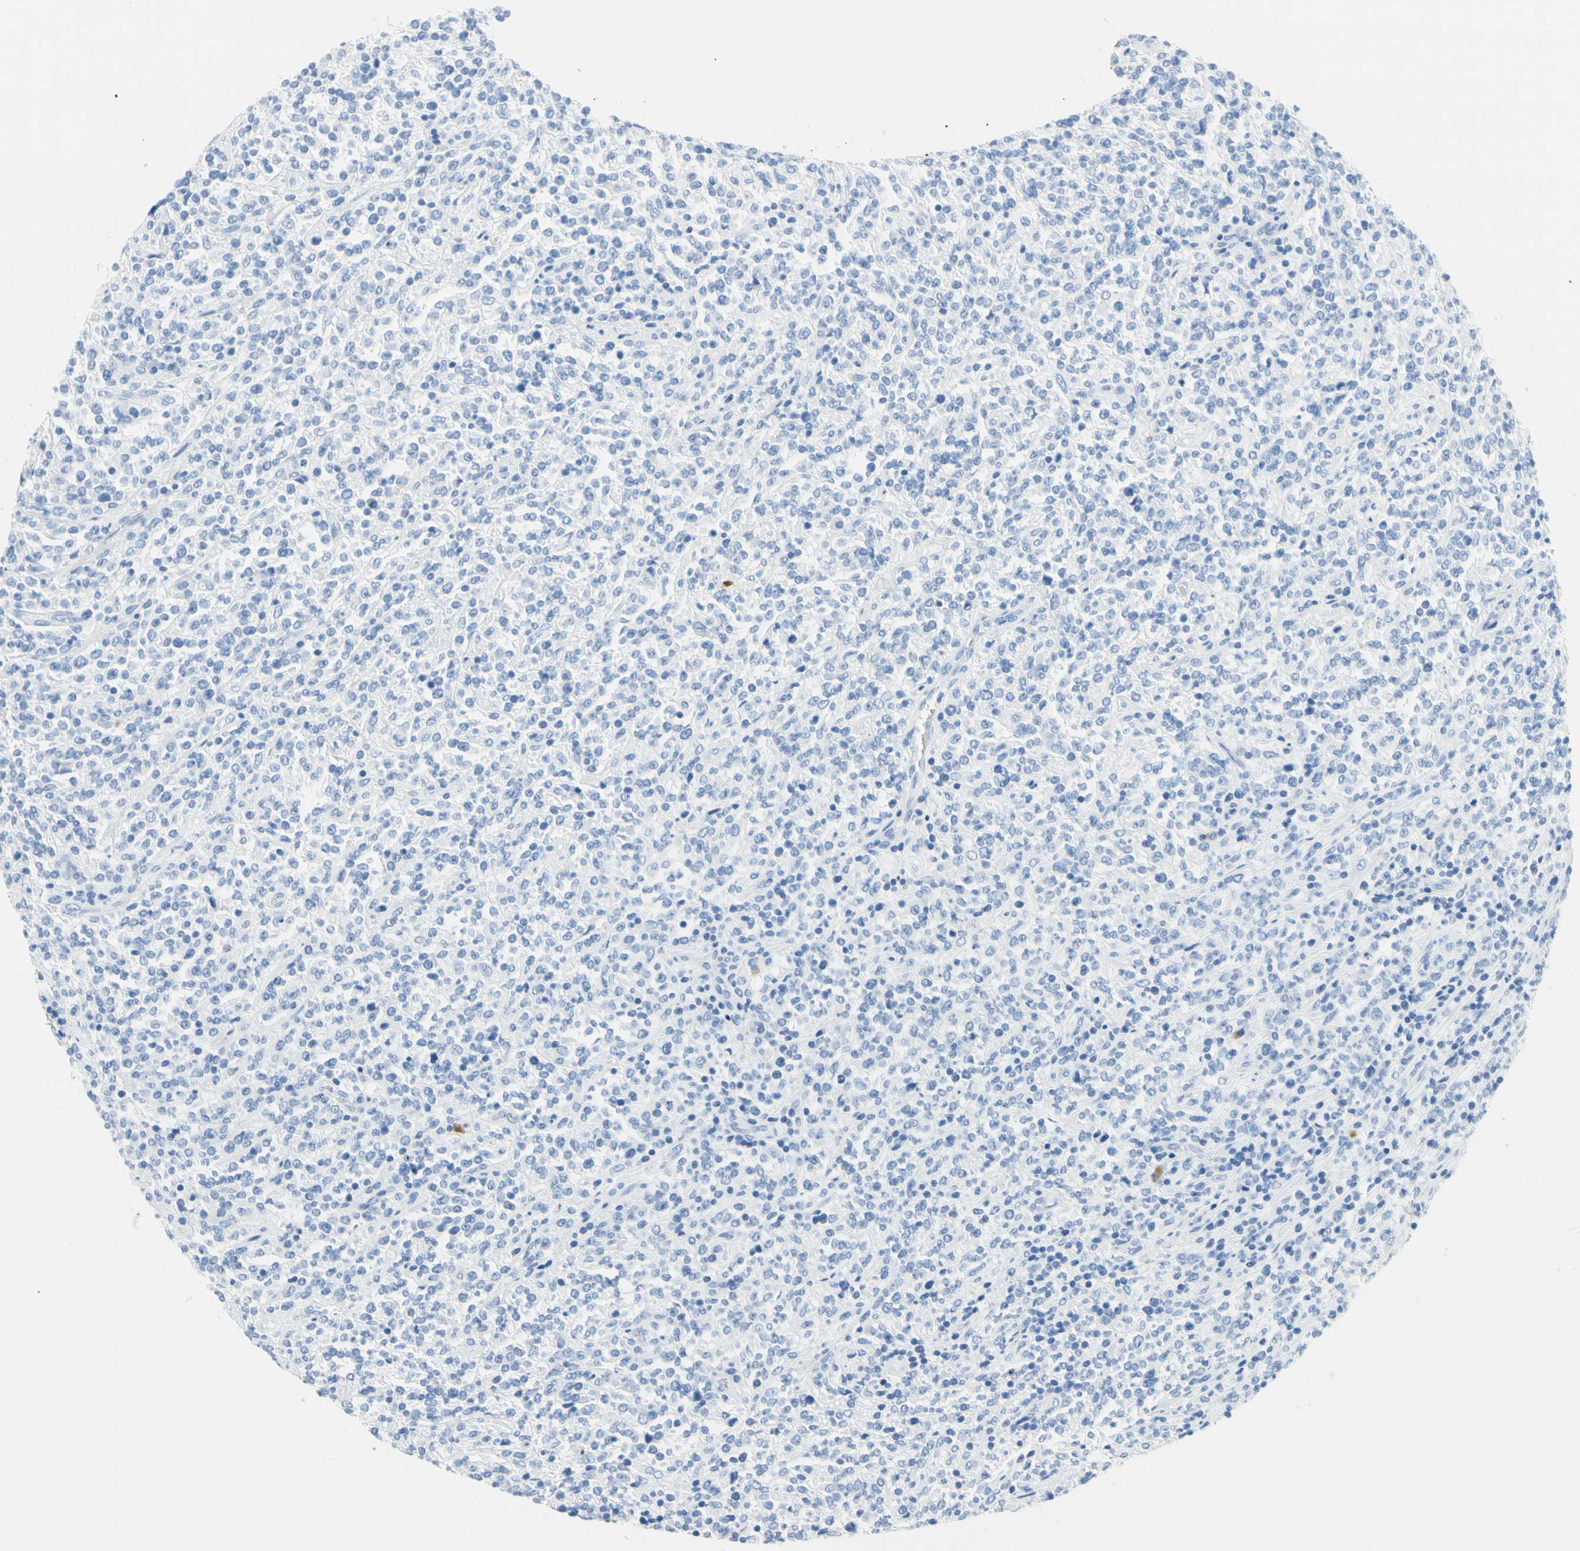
{"staining": {"intensity": "negative", "quantity": "none", "location": "none"}, "tissue": "lymphoma", "cell_type": "Tumor cells", "image_type": "cancer", "snomed": [{"axis": "morphology", "description": "Malignant lymphoma, non-Hodgkin's type, High grade"}, {"axis": "topography", "description": "Soft tissue"}], "caption": "A high-resolution photomicrograph shows immunohistochemistry staining of high-grade malignant lymphoma, non-Hodgkin's type, which displays no significant staining in tumor cells.", "gene": "IL6ST", "patient": {"sex": "male", "age": 18}}